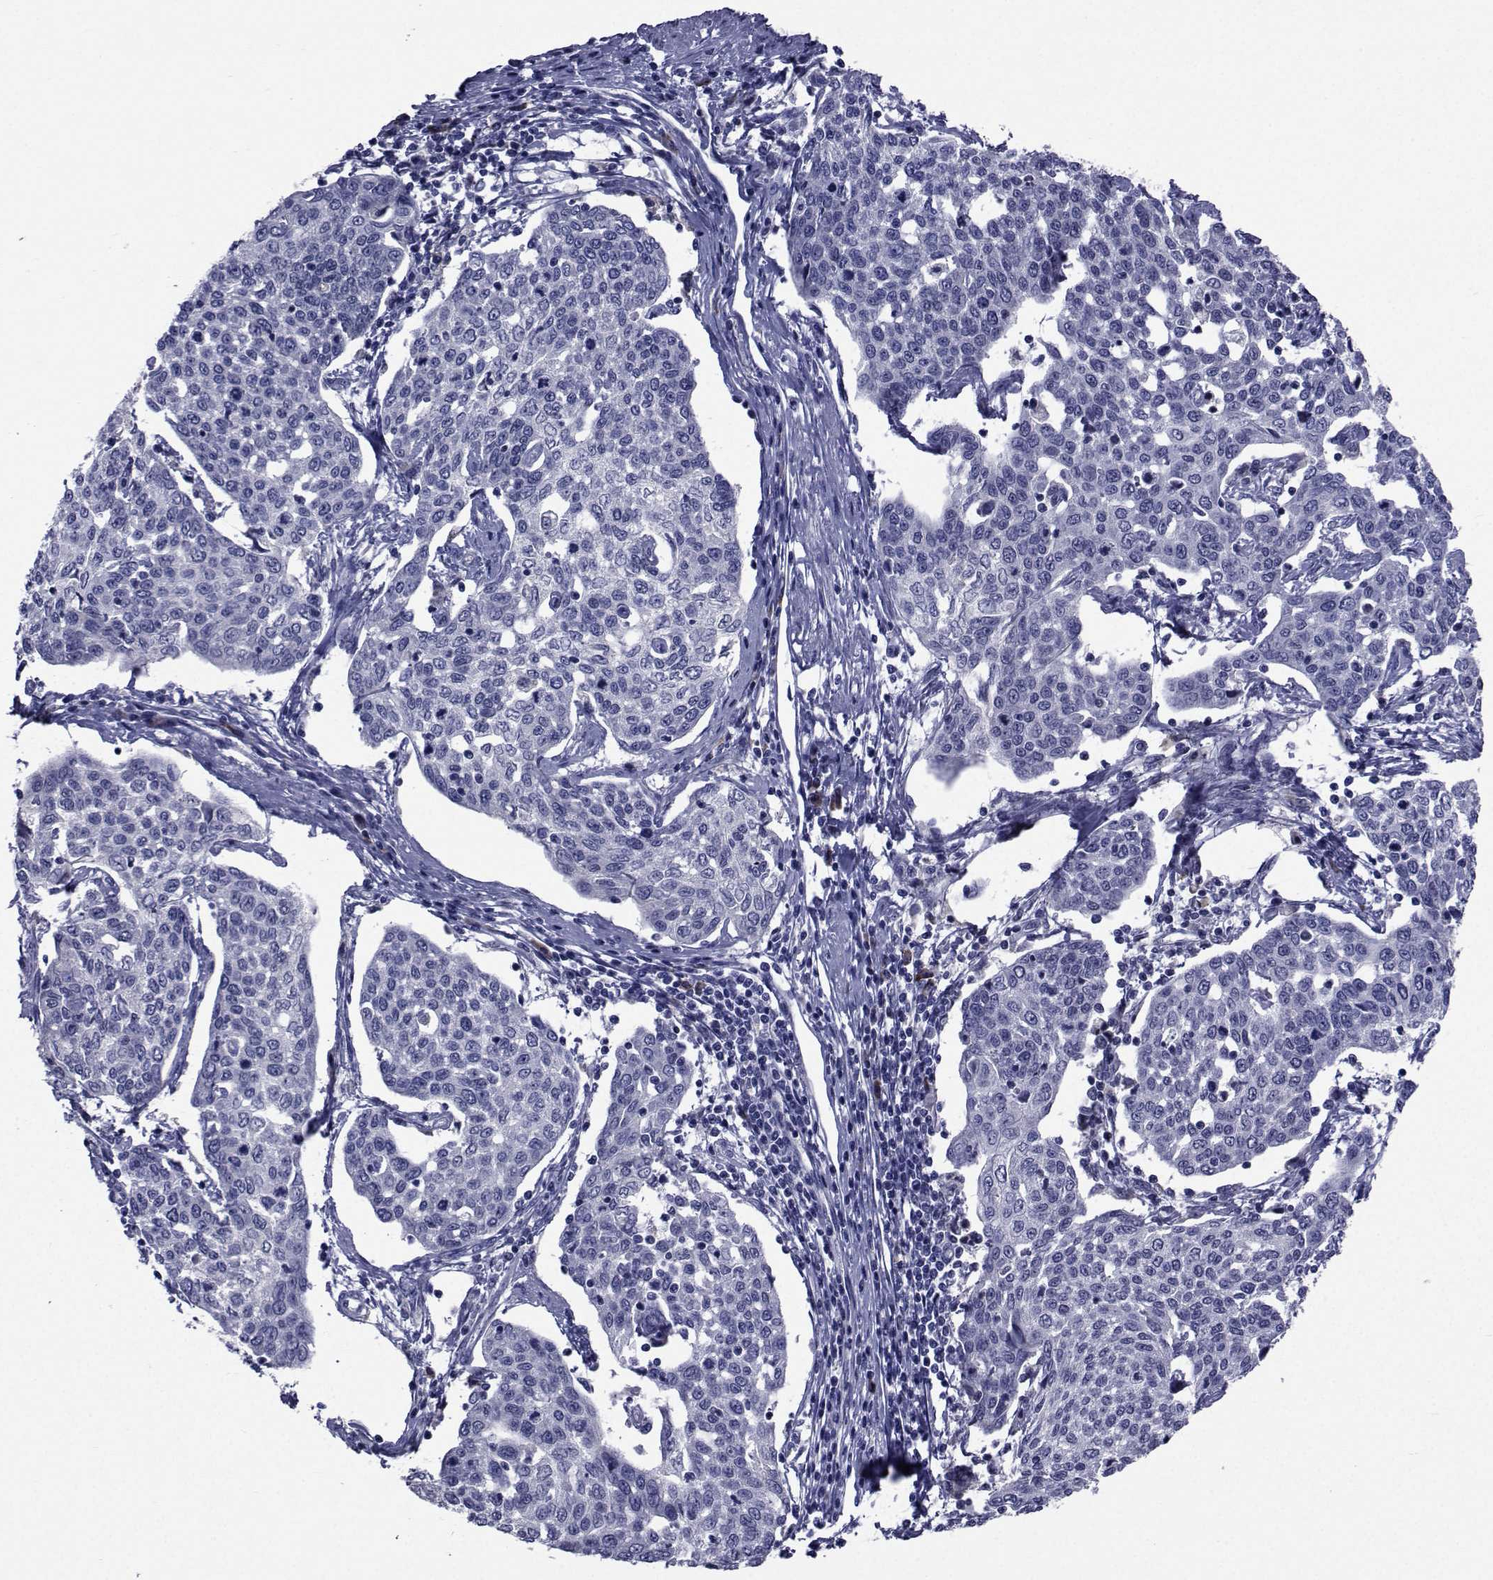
{"staining": {"intensity": "negative", "quantity": "none", "location": "none"}, "tissue": "cervical cancer", "cell_type": "Tumor cells", "image_type": "cancer", "snomed": [{"axis": "morphology", "description": "Squamous cell carcinoma, NOS"}, {"axis": "topography", "description": "Cervix"}], "caption": "The histopathology image reveals no significant positivity in tumor cells of cervical cancer (squamous cell carcinoma). (DAB (3,3'-diaminobenzidine) IHC, high magnification).", "gene": "ROPN1", "patient": {"sex": "female", "age": 34}}